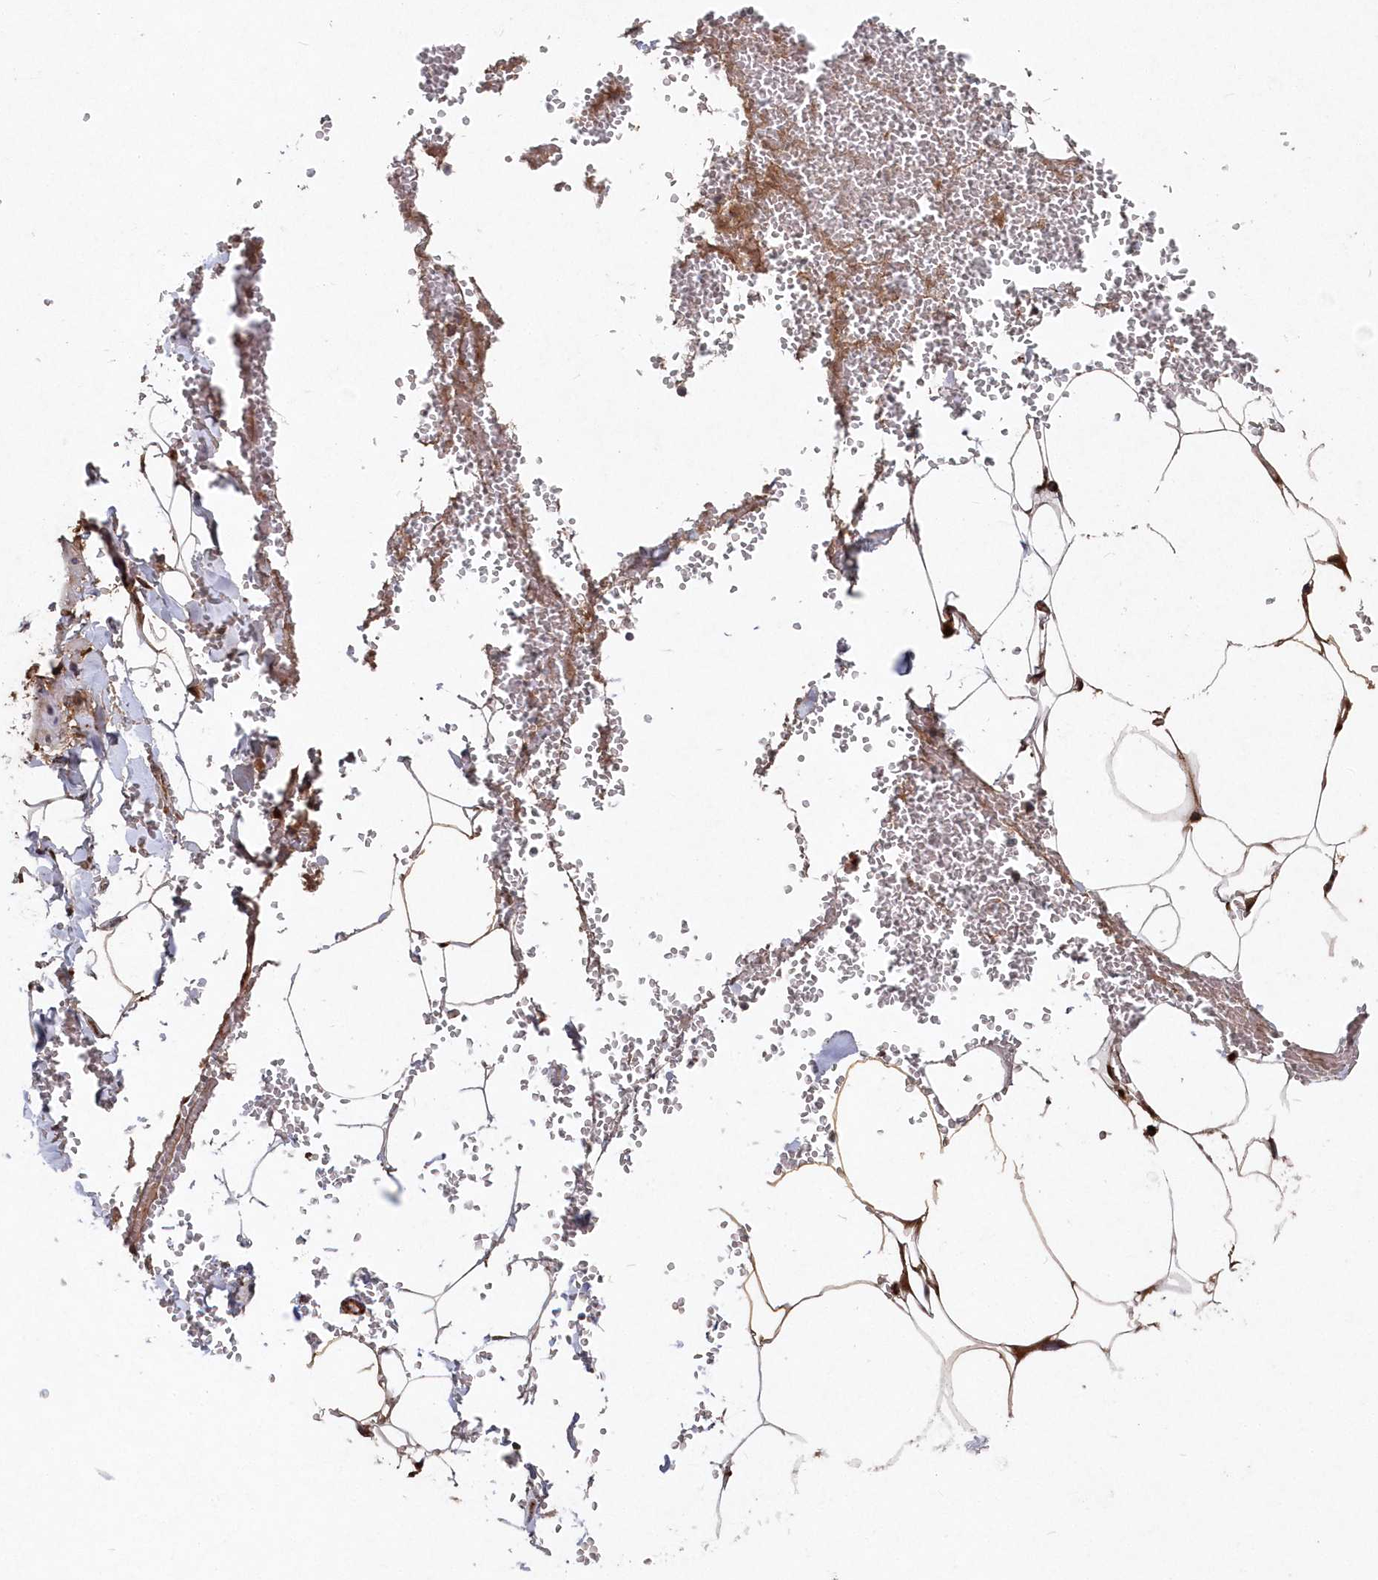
{"staining": {"intensity": "moderate", "quantity": "25%-75%", "location": "cytoplasmic/membranous"}, "tissue": "adipose tissue", "cell_type": "Adipocytes", "image_type": "normal", "snomed": [{"axis": "morphology", "description": "Normal tissue, NOS"}, {"axis": "topography", "description": "Gallbladder"}, {"axis": "topography", "description": "Peripheral nerve tissue"}], "caption": "Adipocytes reveal medium levels of moderate cytoplasmic/membranous staining in about 25%-75% of cells in normal human adipose tissue. (DAB (3,3'-diaminobenzidine) IHC with brightfield microscopy, high magnification).", "gene": "ABHD14B", "patient": {"sex": "male", "age": 38}}